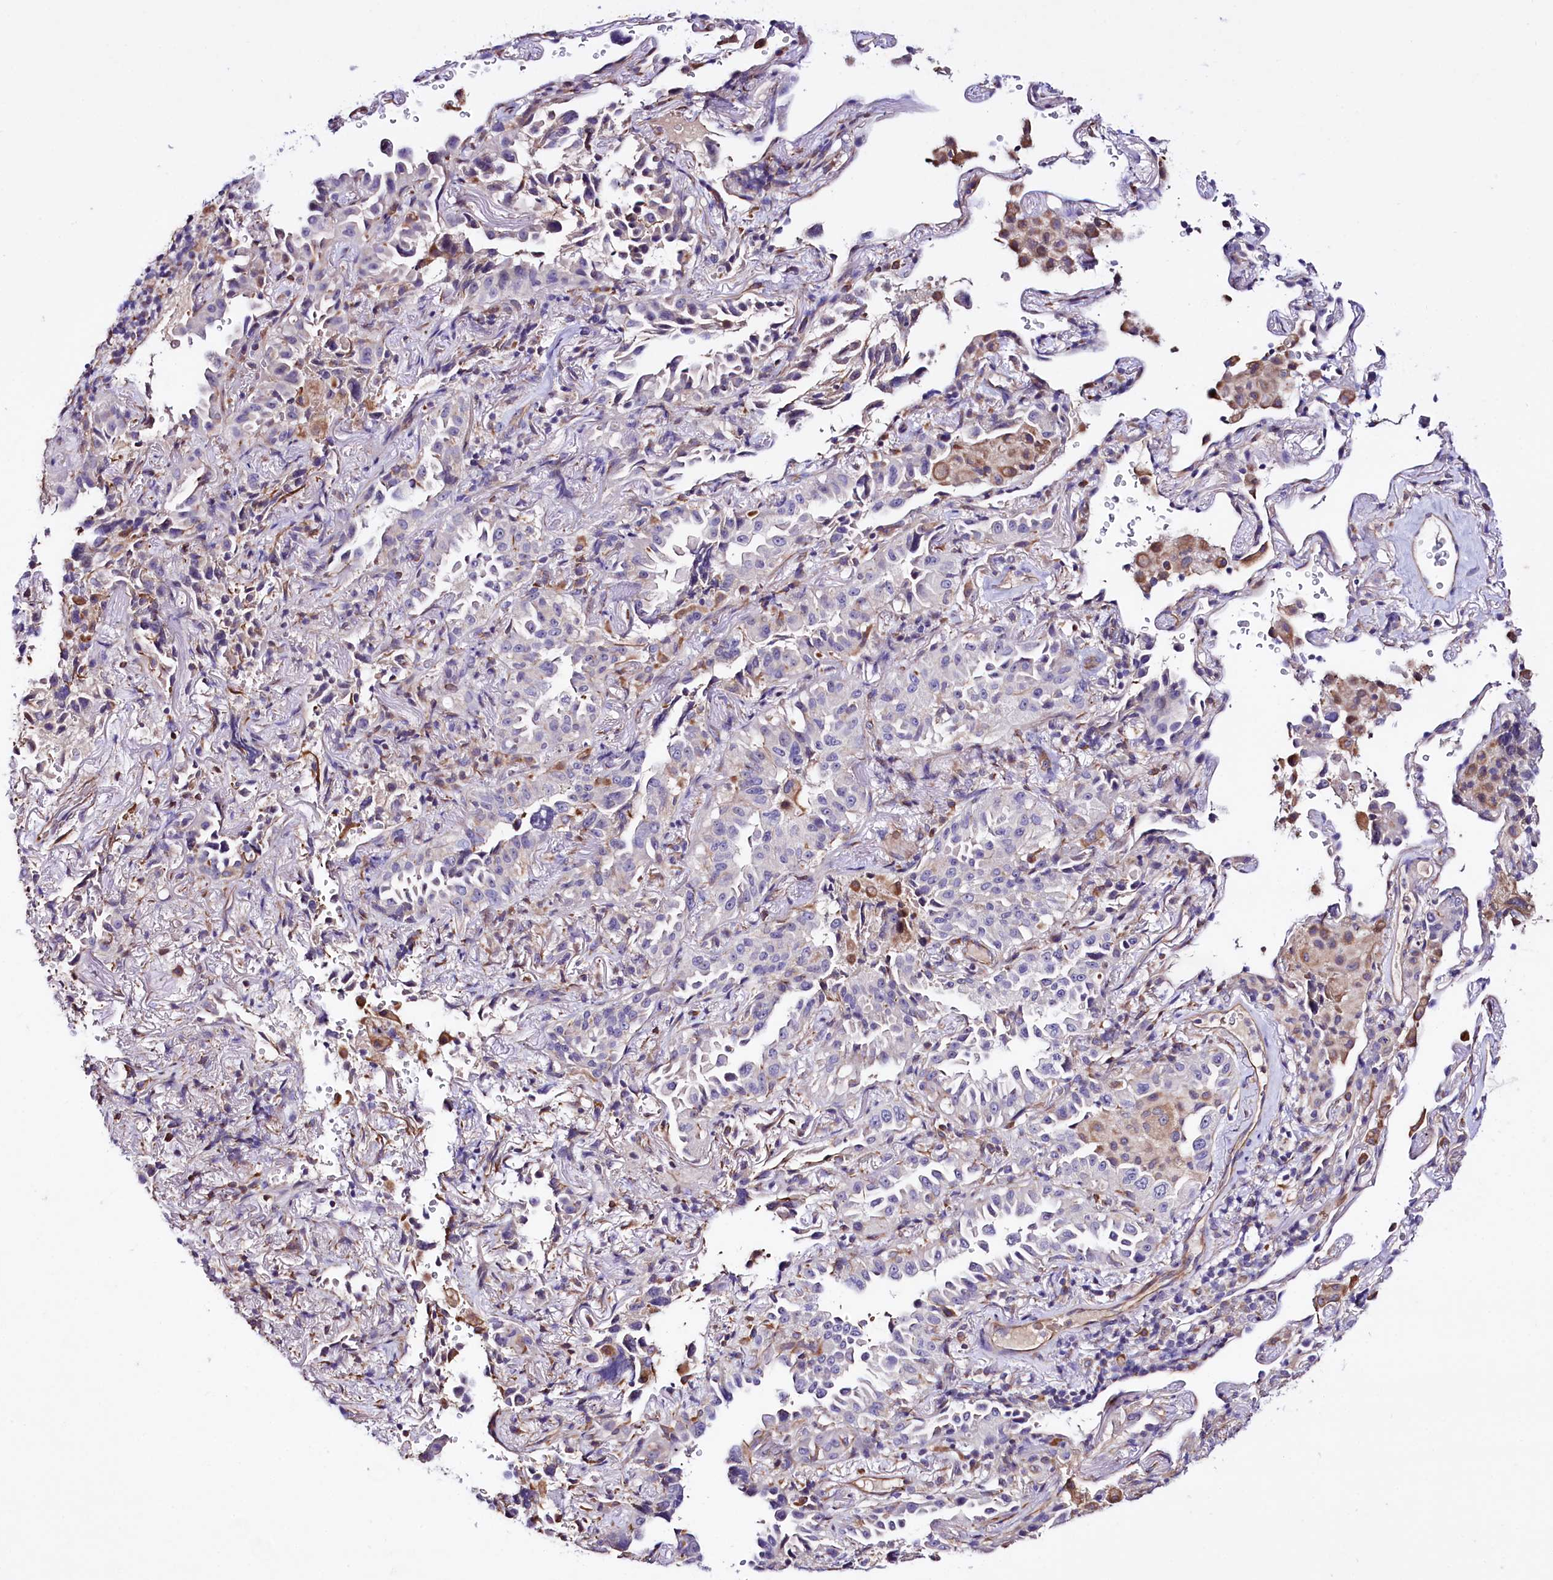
{"staining": {"intensity": "negative", "quantity": "none", "location": "none"}, "tissue": "lung cancer", "cell_type": "Tumor cells", "image_type": "cancer", "snomed": [{"axis": "morphology", "description": "Adenocarcinoma, NOS"}, {"axis": "topography", "description": "Lung"}], "caption": "This photomicrograph is of lung adenocarcinoma stained with immunohistochemistry to label a protein in brown with the nuclei are counter-stained blue. There is no positivity in tumor cells.", "gene": "SLC7A1", "patient": {"sex": "female", "age": 69}}